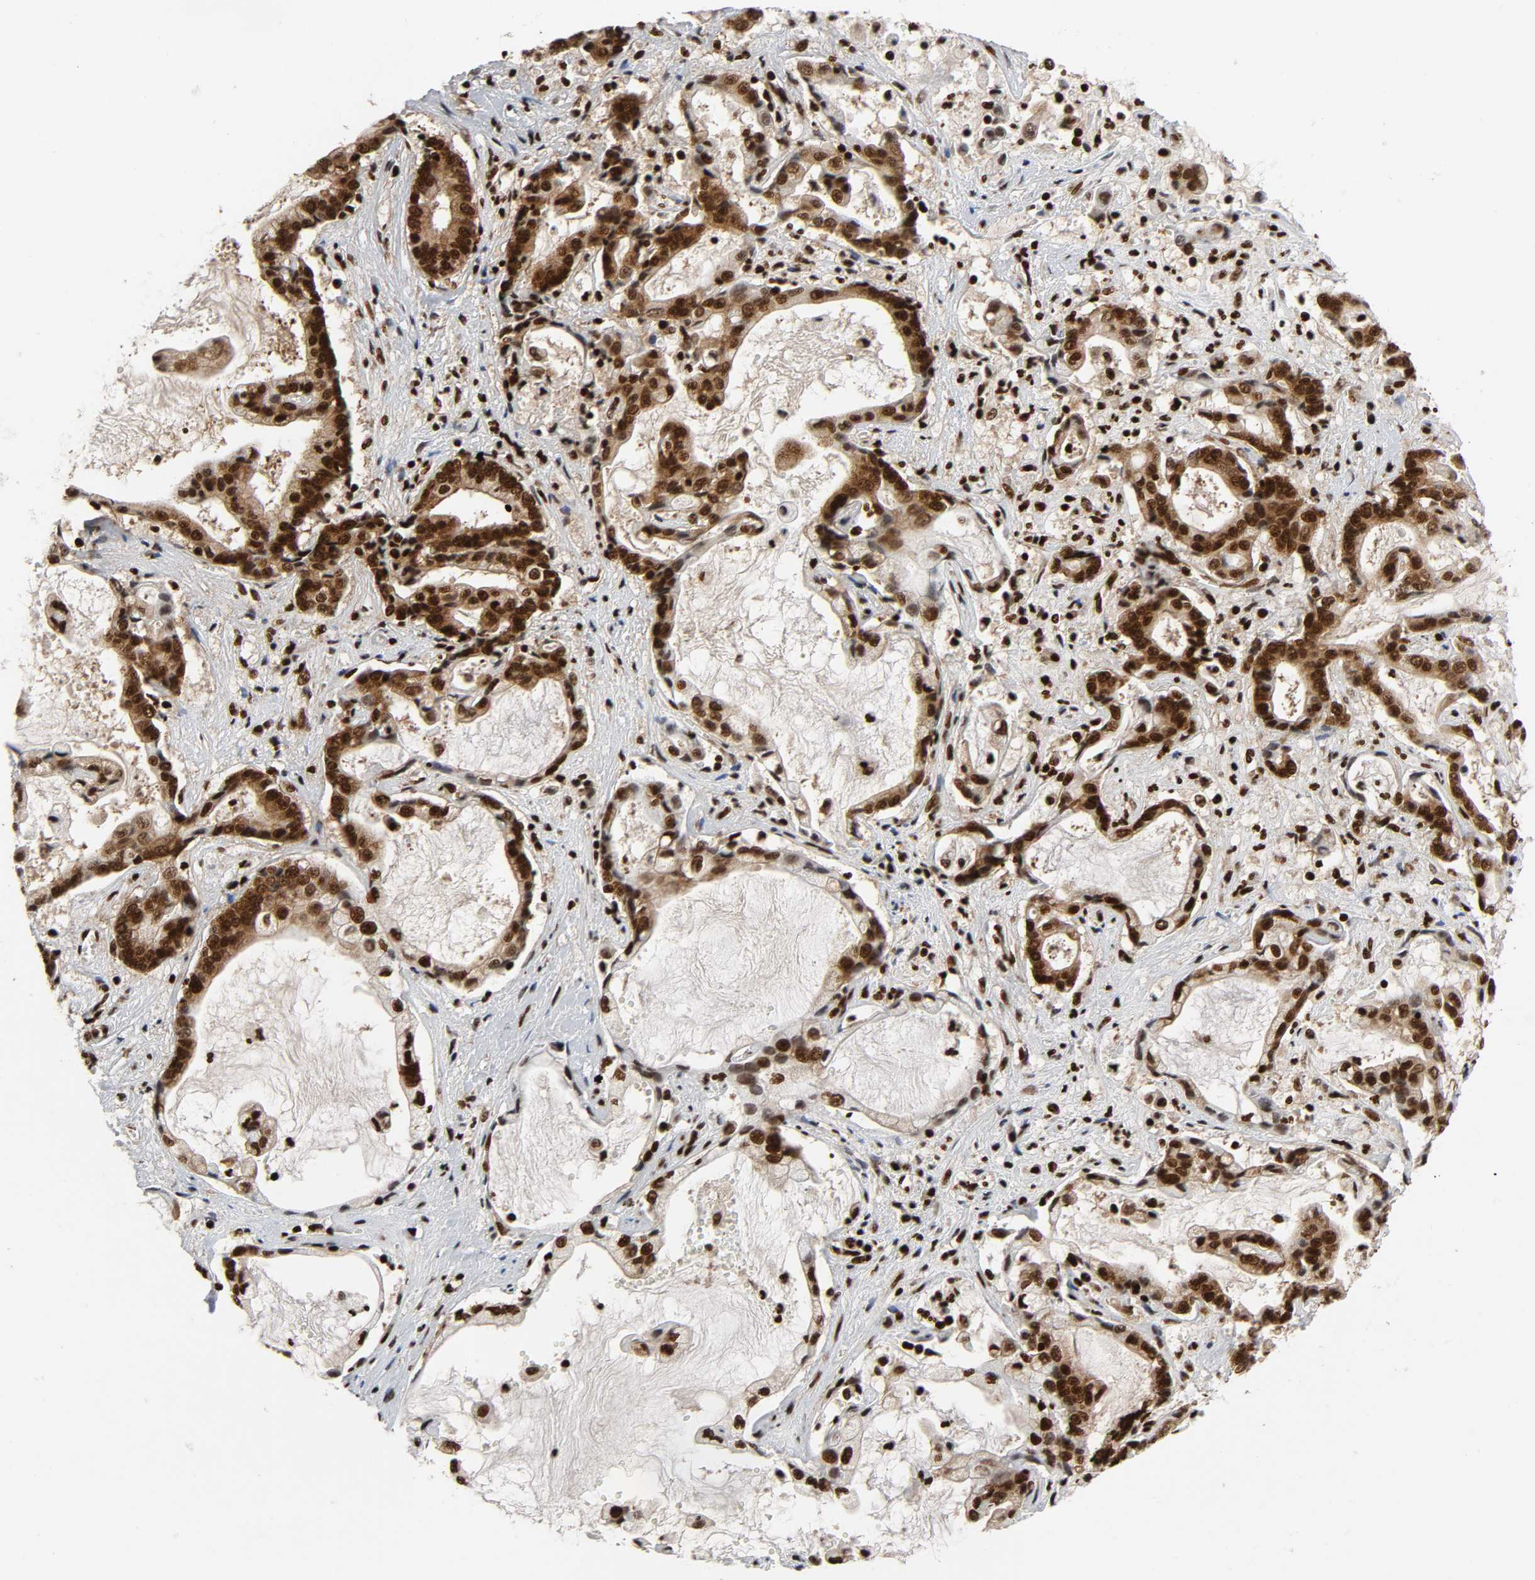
{"staining": {"intensity": "strong", "quantity": ">75%", "location": "nuclear"}, "tissue": "liver cancer", "cell_type": "Tumor cells", "image_type": "cancer", "snomed": [{"axis": "morphology", "description": "Cholangiocarcinoma"}, {"axis": "topography", "description": "Liver"}], "caption": "Brown immunohistochemical staining in liver cholangiocarcinoma demonstrates strong nuclear expression in about >75% of tumor cells. The staining is performed using DAB (3,3'-diaminobenzidine) brown chromogen to label protein expression. The nuclei are counter-stained blue using hematoxylin.", "gene": "NFYB", "patient": {"sex": "male", "age": 57}}